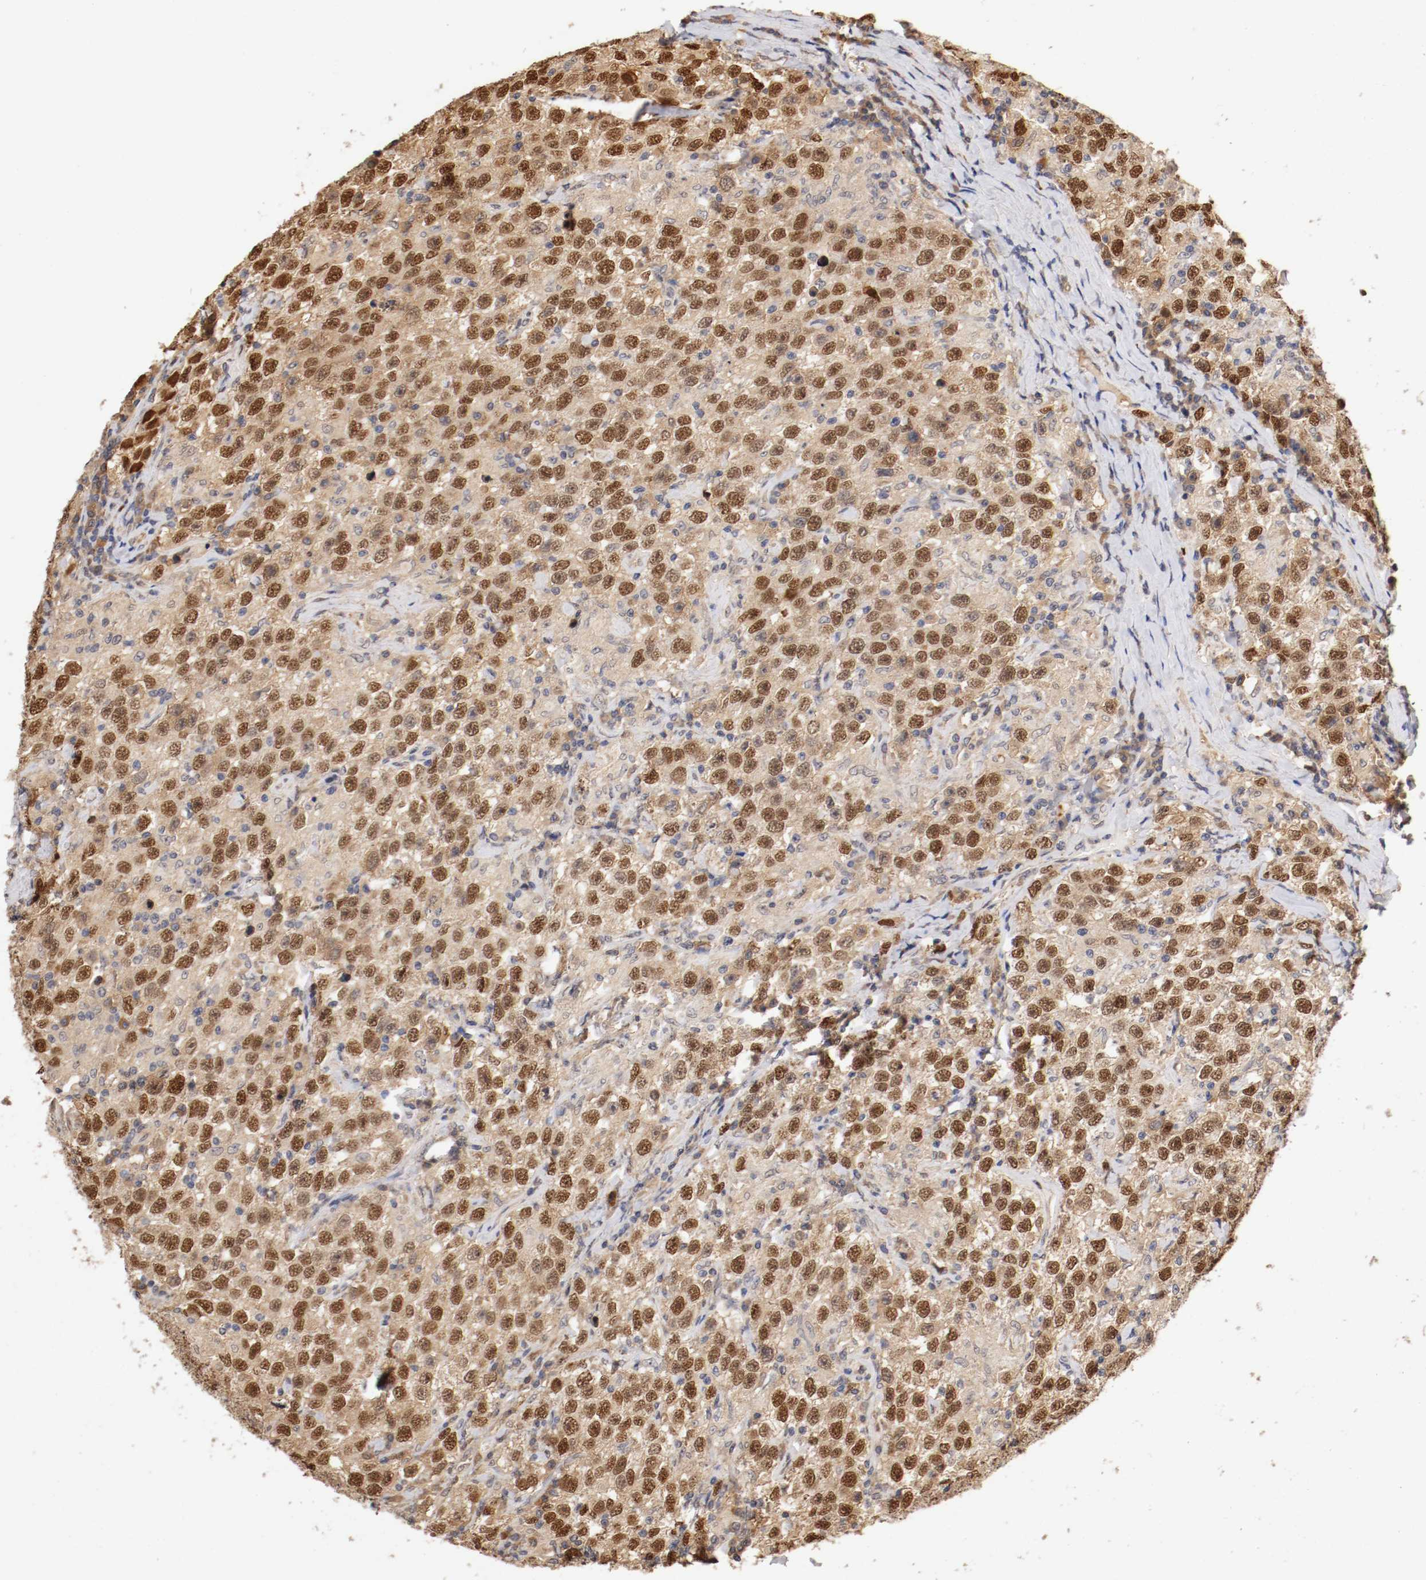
{"staining": {"intensity": "moderate", "quantity": ">75%", "location": "cytoplasmic/membranous,nuclear"}, "tissue": "testis cancer", "cell_type": "Tumor cells", "image_type": "cancer", "snomed": [{"axis": "morphology", "description": "Seminoma, NOS"}, {"axis": "topography", "description": "Testis"}], "caption": "This image shows immunohistochemistry staining of human testis cancer, with medium moderate cytoplasmic/membranous and nuclear staining in approximately >75% of tumor cells.", "gene": "DNMT3B", "patient": {"sex": "male", "age": 41}}